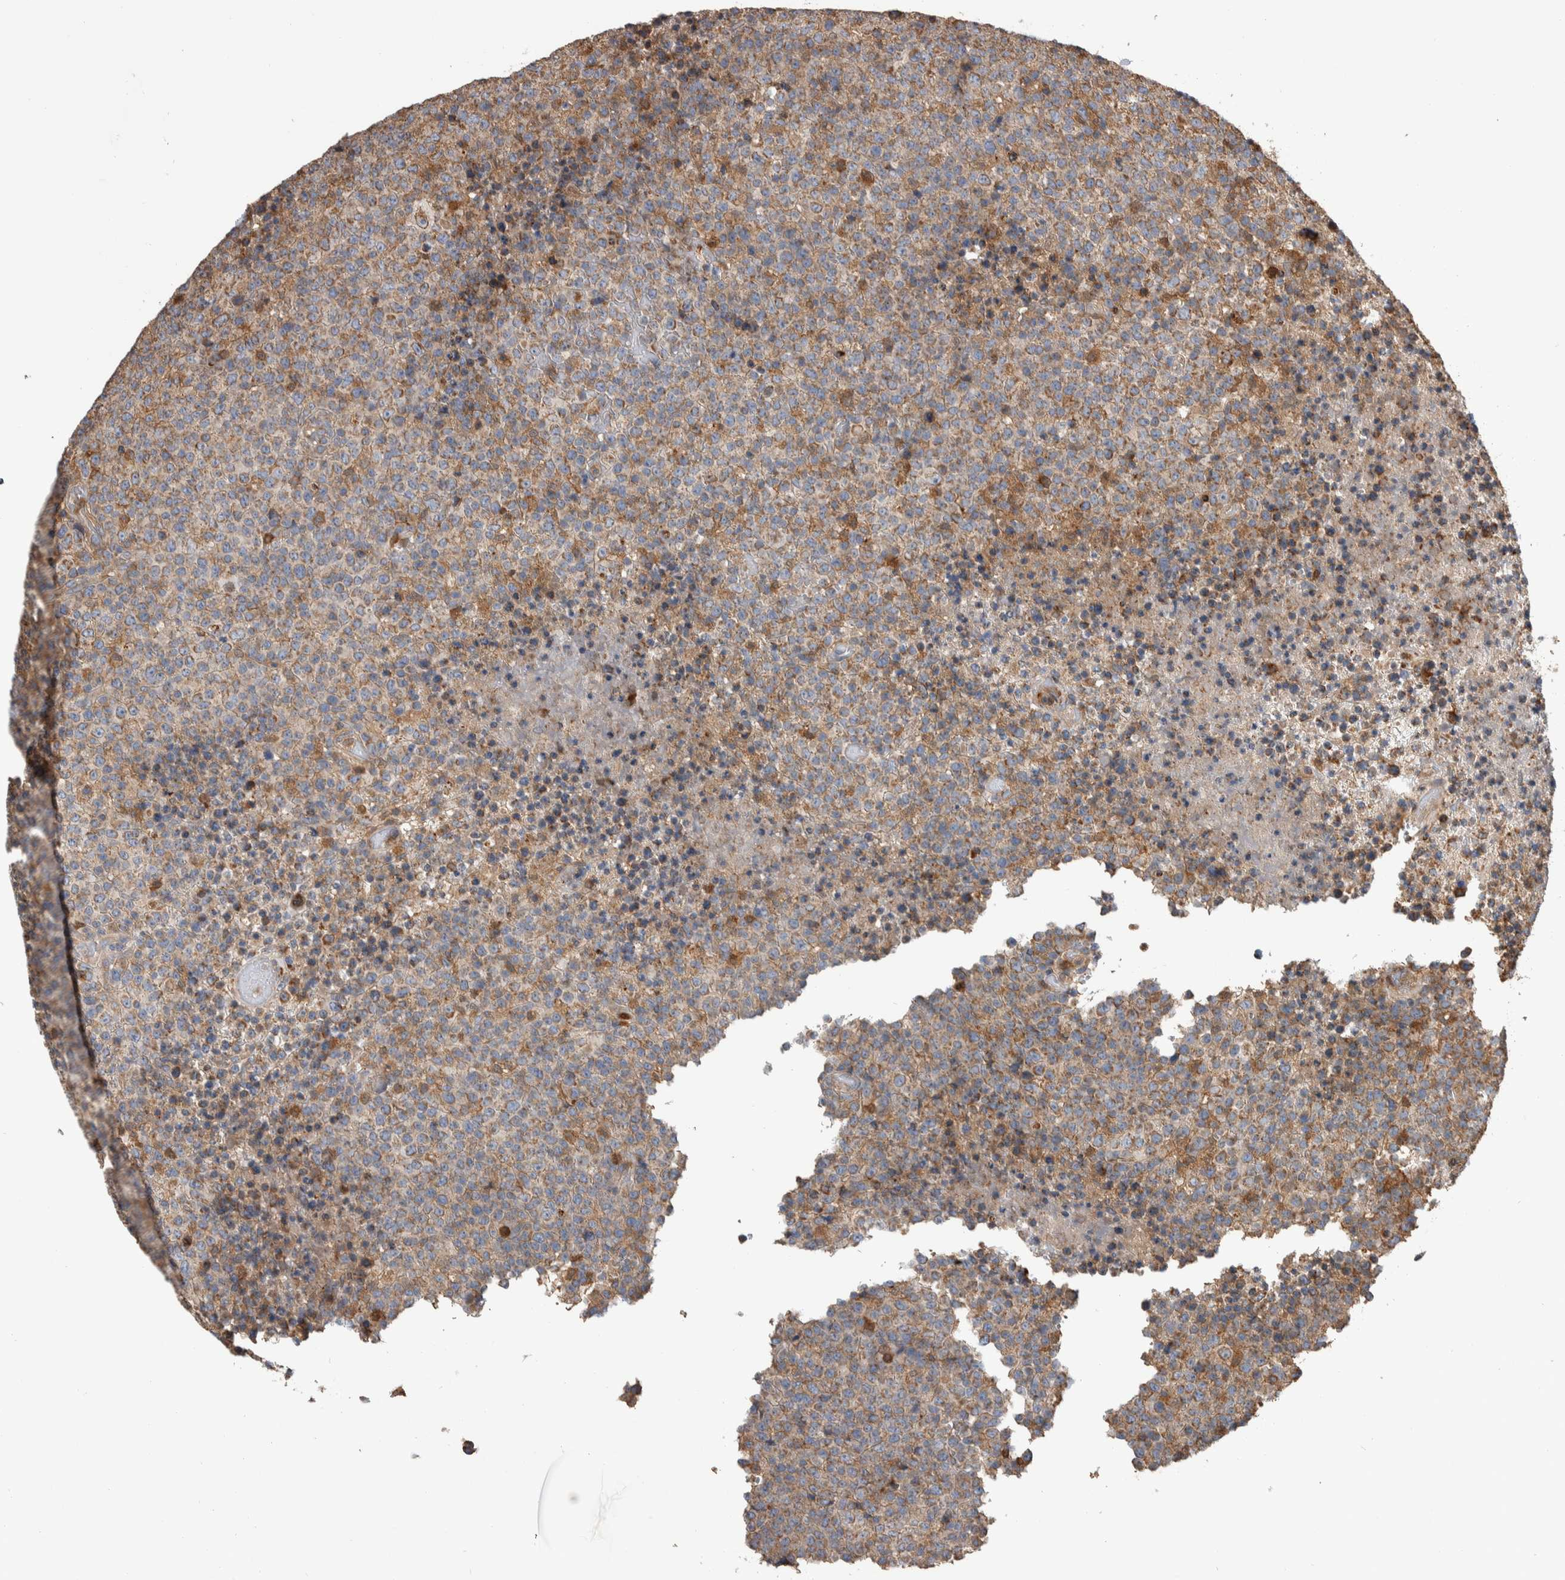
{"staining": {"intensity": "moderate", "quantity": "<25%", "location": "cytoplasmic/membranous"}, "tissue": "lymphoma", "cell_type": "Tumor cells", "image_type": "cancer", "snomed": [{"axis": "morphology", "description": "Malignant lymphoma, non-Hodgkin's type, High grade"}, {"axis": "topography", "description": "Lymph node"}], "caption": "Malignant lymphoma, non-Hodgkin's type (high-grade) stained with DAB immunohistochemistry (IHC) demonstrates low levels of moderate cytoplasmic/membranous expression in about <25% of tumor cells.", "gene": "SDCBP", "patient": {"sex": "male", "age": 13}}